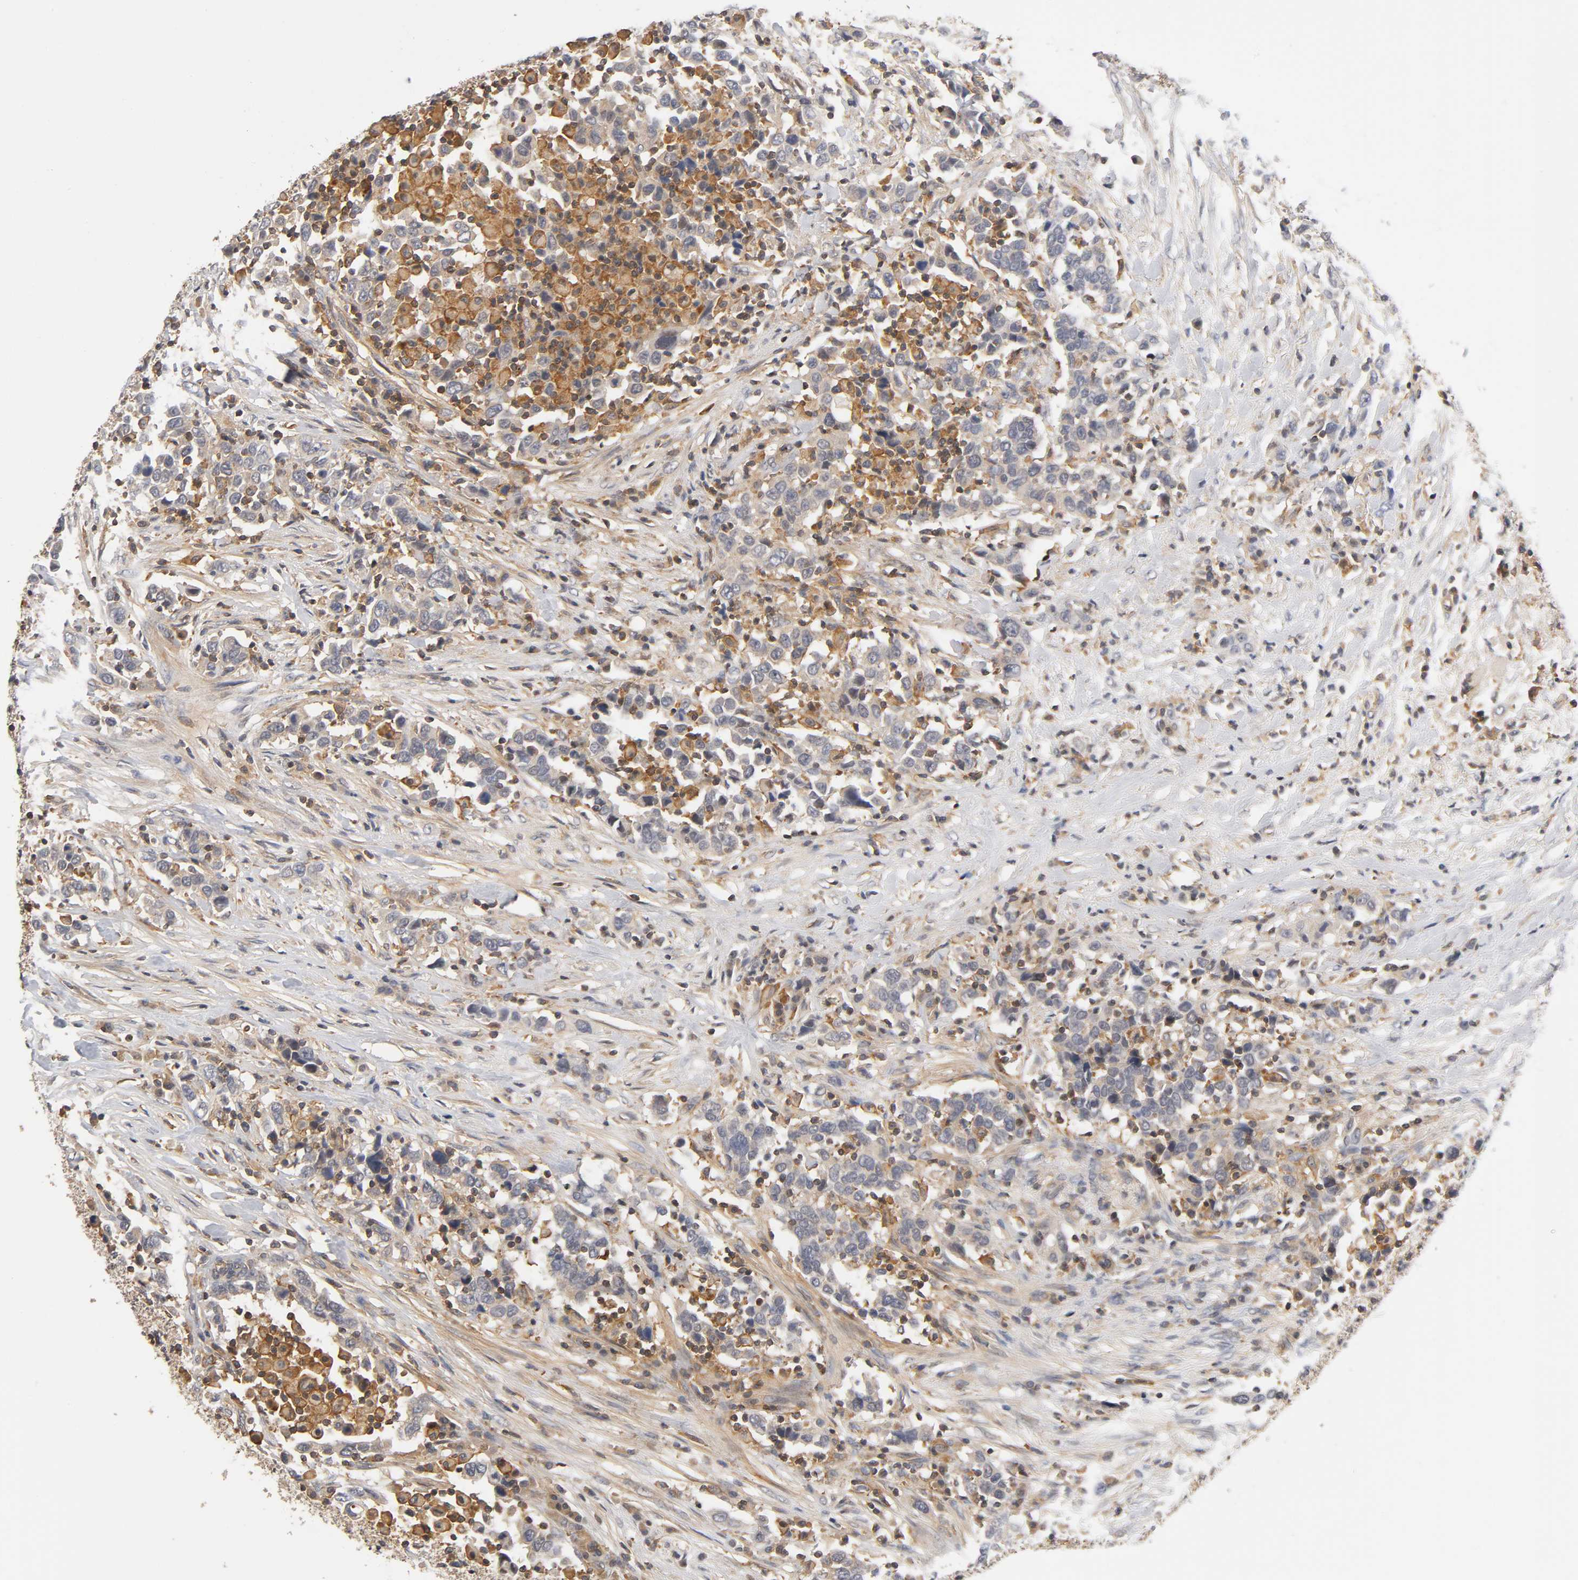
{"staining": {"intensity": "moderate", "quantity": ">75%", "location": "cytoplasmic/membranous"}, "tissue": "urothelial cancer", "cell_type": "Tumor cells", "image_type": "cancer", "snomed": [{"axis": "morphology", "description": "Urothelial carcinoma, High grade"}, {"axis": "topography", "description": "Urinary bladder"}], "caption": "This is a photomicrograph of IHC staining of high-grade urothelial carcinoma, which shows moderate staining in the cytoplasmic/membranous of tumor cells.", "gene": "ACTR2", "patient": {"sex": "male", "age": 61}}